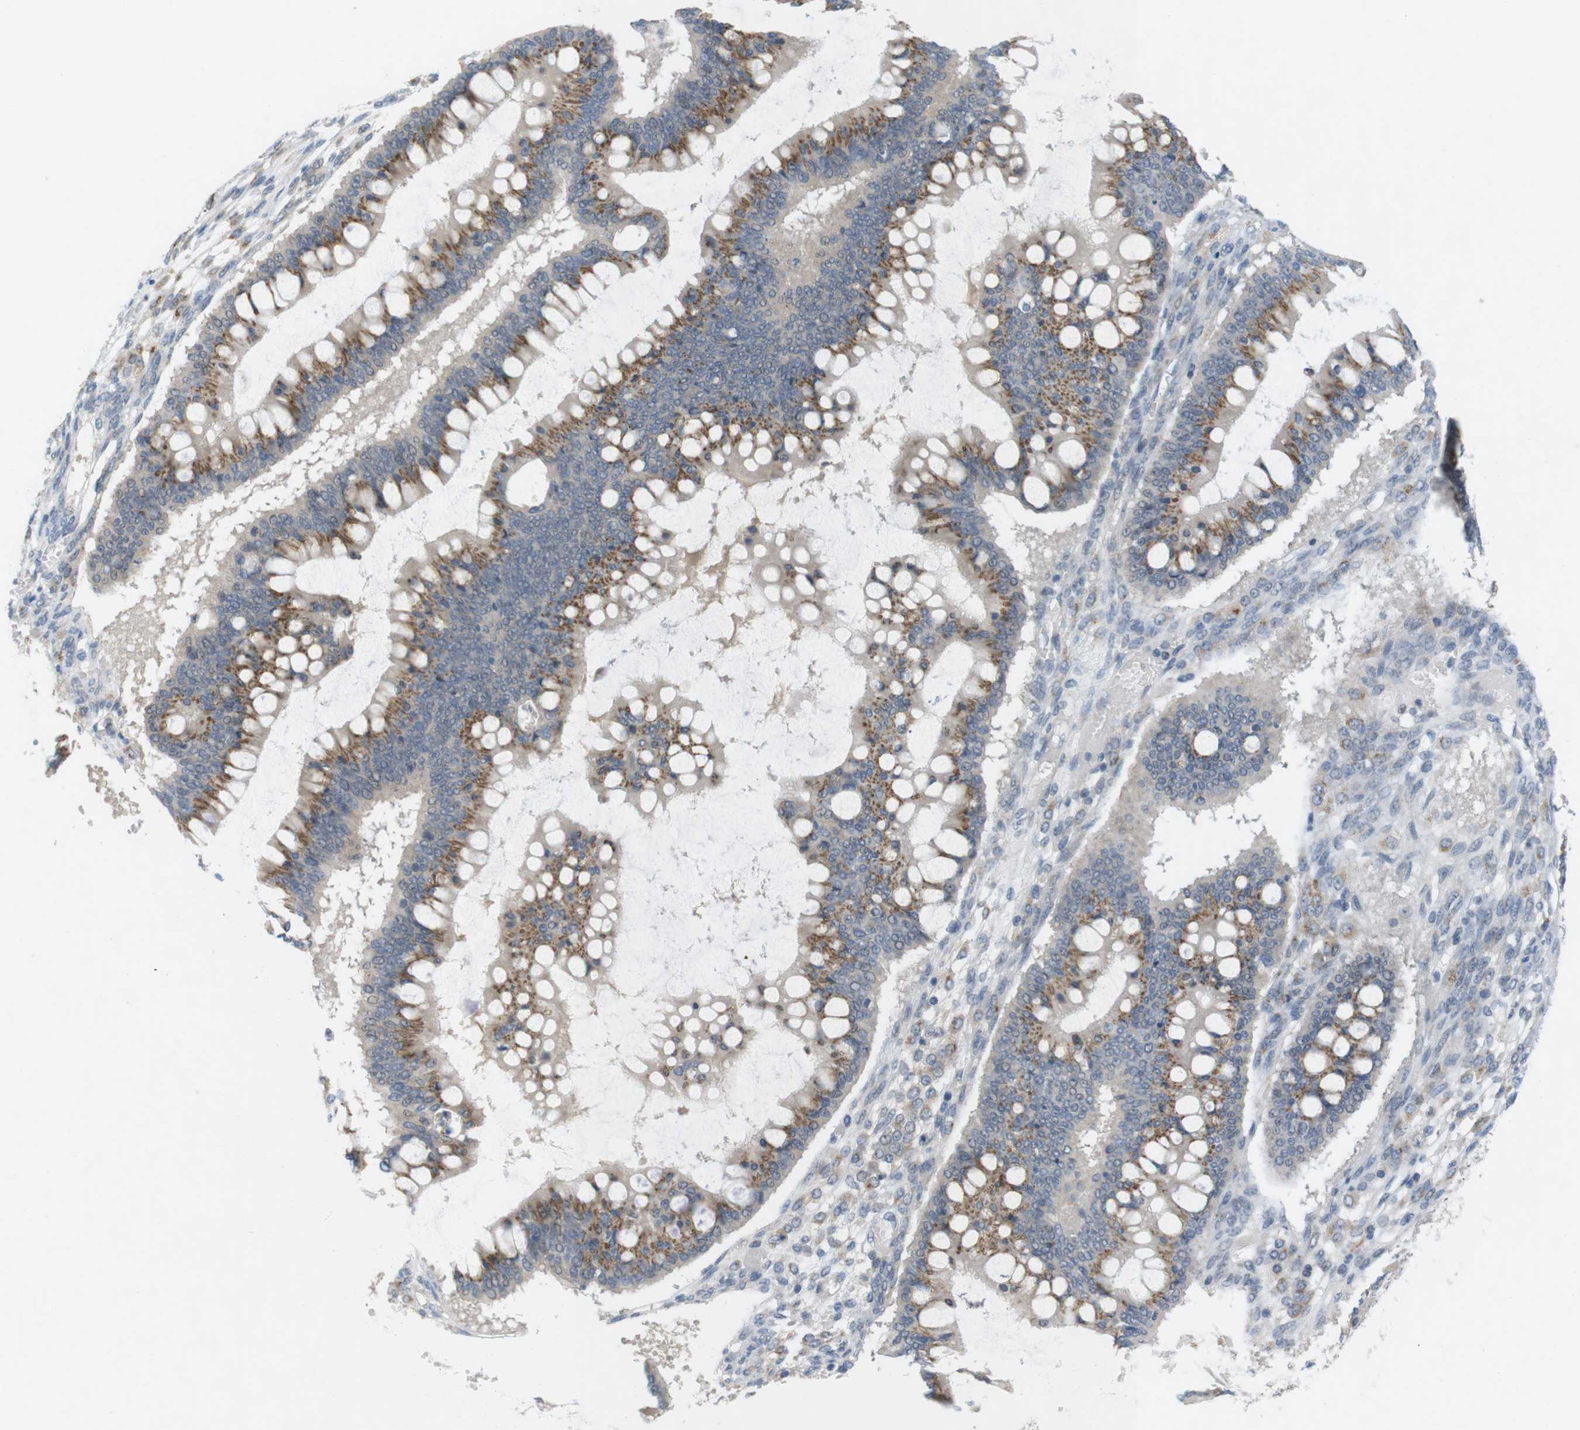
{"staining": {"intensity": "moderate", "quantity": ">75%", "location": "cytoplasmic/membranous"}, "tissue": "ovarian cancer", "cell_type": "Tumor cells", "image_type": "cancer", "snomed": [{"axis": "morphology", "description": "Cystadenocarcinoma, mucinous, NOS"}, {"axis": "topography", "description": "Ovary"}], "caption": "Protein expression analysis of human ovarian mucinous cystadenocarcinoma reveals moderate cytoplasmic/membranous expression in approximately >75% of tumor cells.", "gene": "YIPF3", "patient": {"sex": "female", "age": 73}}